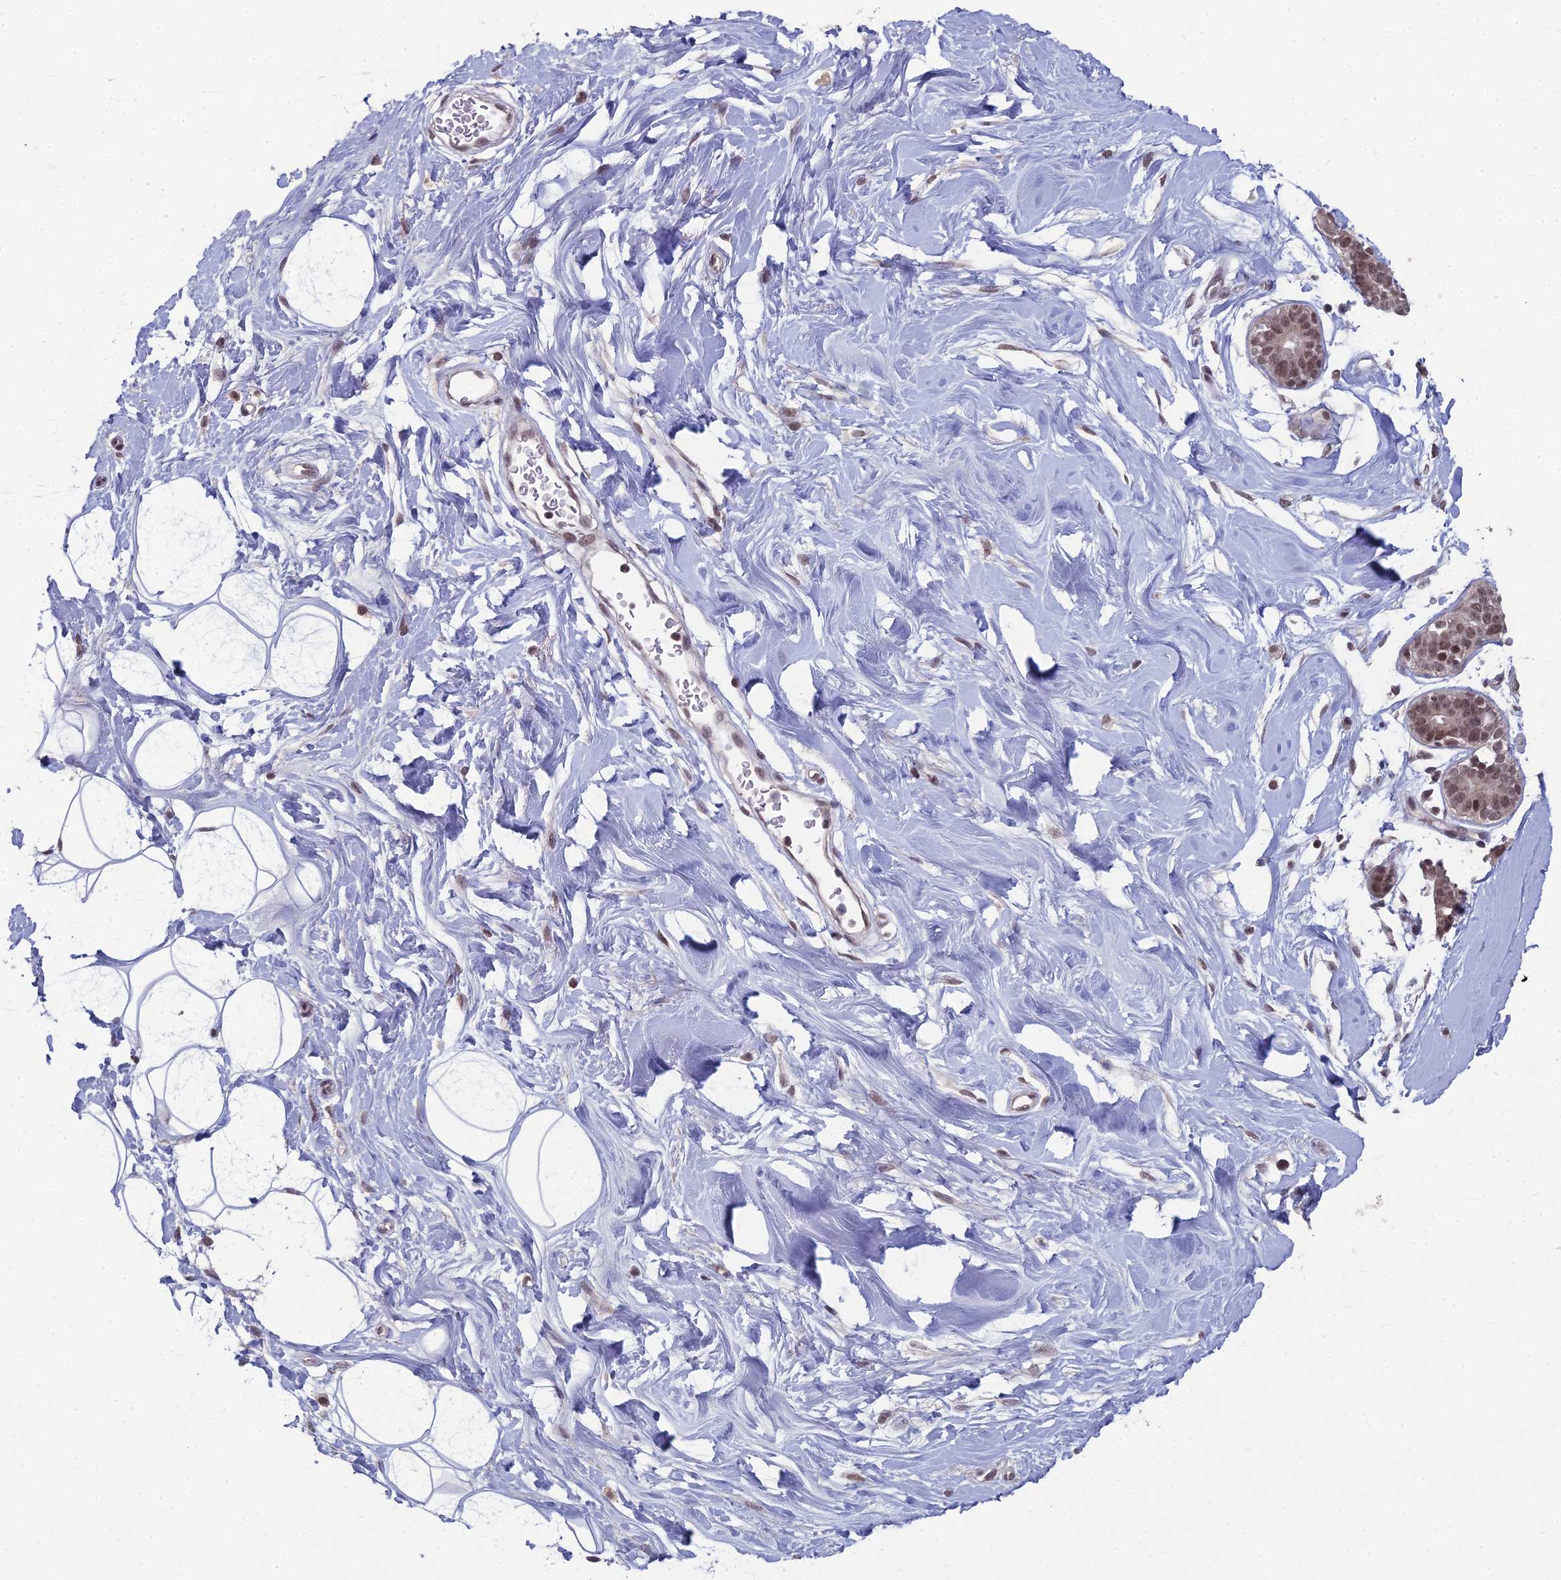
{"staining": {"intensity": "negative", "quantity": "none", "location": "none"}, "tissue": "adipose tissue", "cell_type": "Adipocytes", "image_type": "normal", "snomed": [{"axis": "morphology", "description": "Normal tissue, NOS"}, {"axis": "topography", "description": "Breast"}], "caption": "Adipocytes show no significant protein positivity in unremarkable adipose tissue.", "gene": "KAT7", "patient": {"sex": "female", "age": 26}}